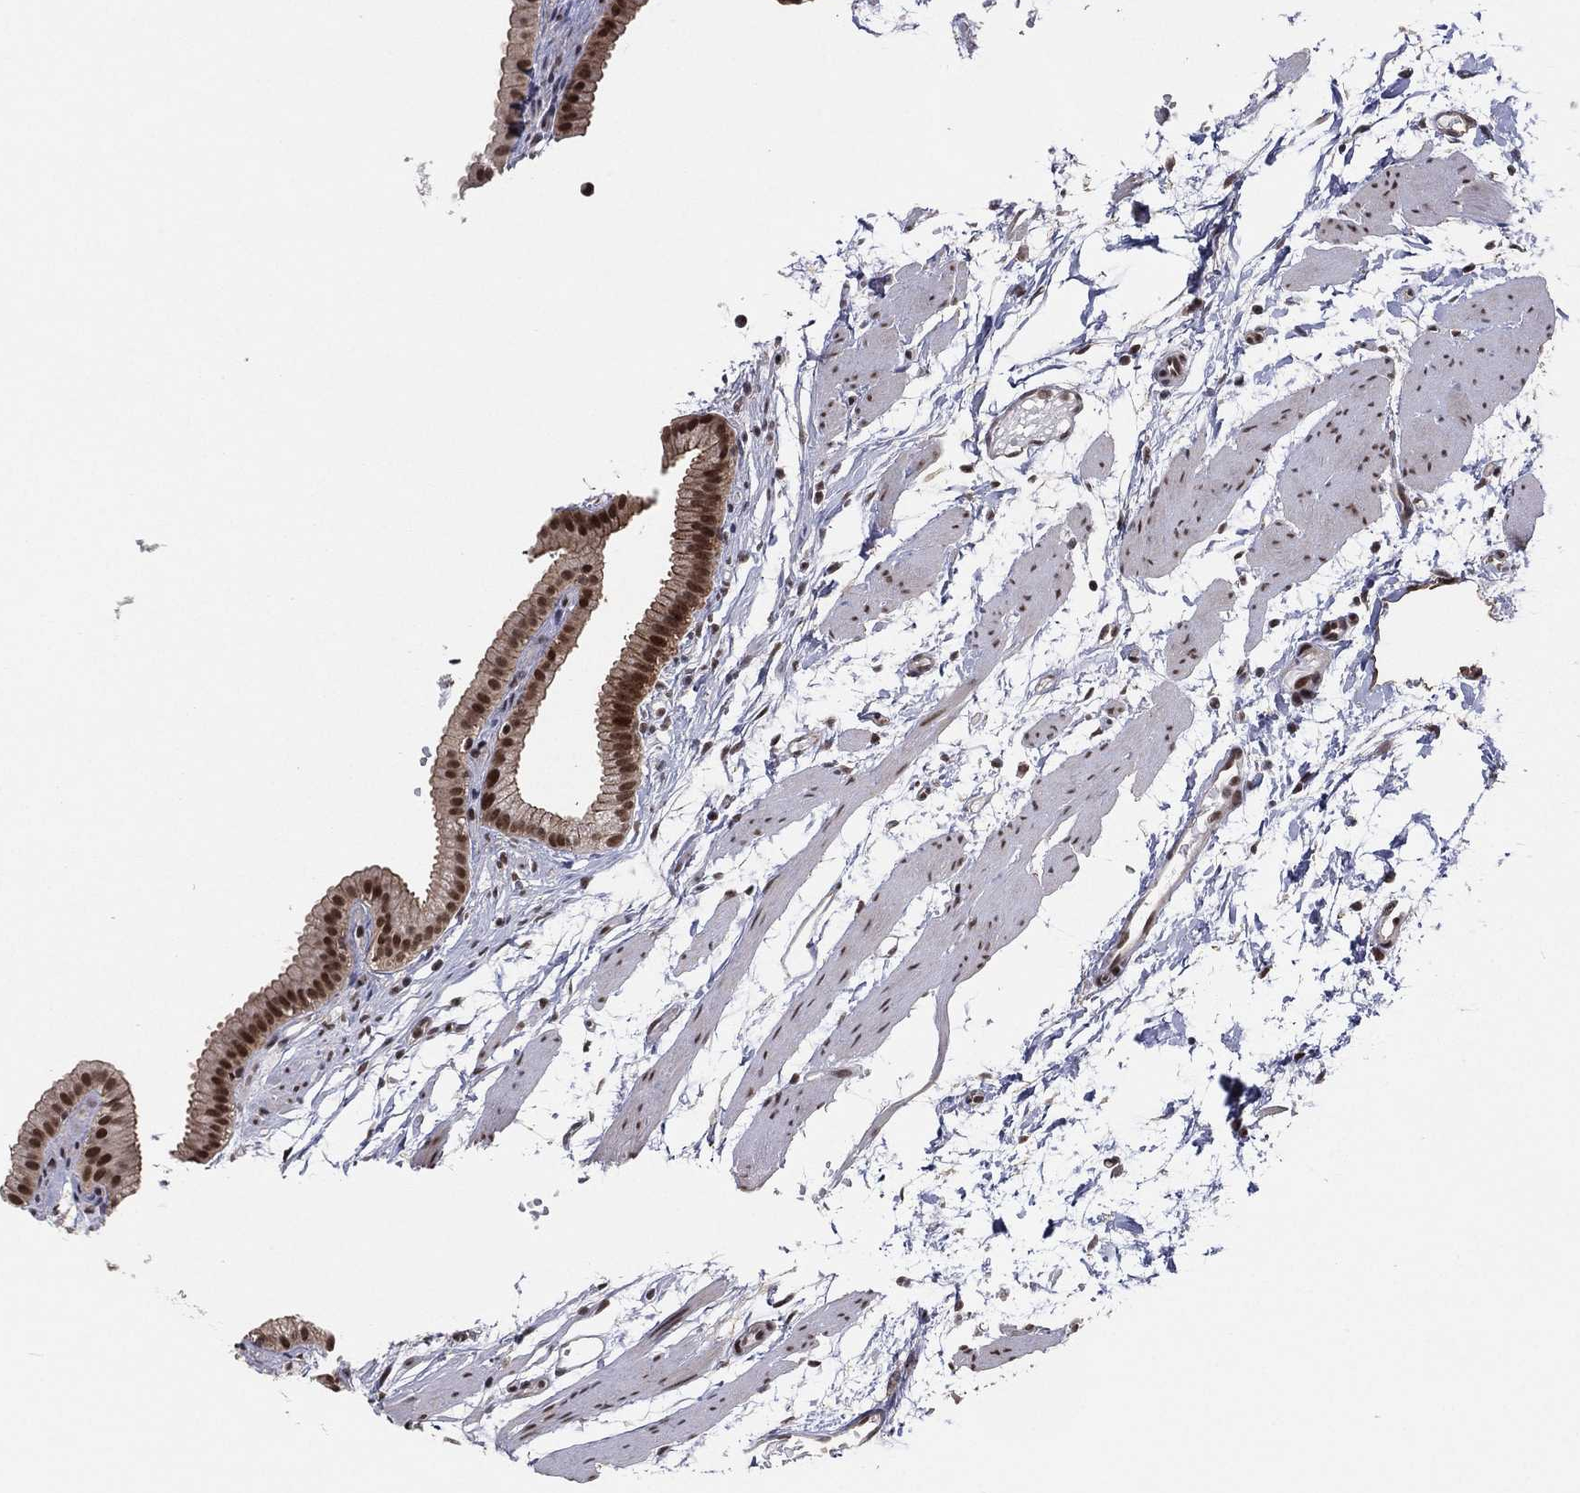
{"staining": {"intensity": "strong", "quantity": "25%-75%", "location": "cytoplasmic/membranous,nuclear"}, "tissue": "gallbladder", "cell_type": "Glandular cells", "image_type": "normal", "snomed": [{"axis": "morphology", "description": "Normal tissue, NOS"}, {"axis": "topography", "description": "Gallbladder"}, {"axis": "topography", "description": "Peripheral nerve tissue"}], "caption": "Strong cytoplasmic/membranous,nuclear protein positivity is appreciated in approximately 25%-75% of glandular cells in gallbladder.", "gene": "GPALPP1", "patient": {"sex": "female", "age": 45}}